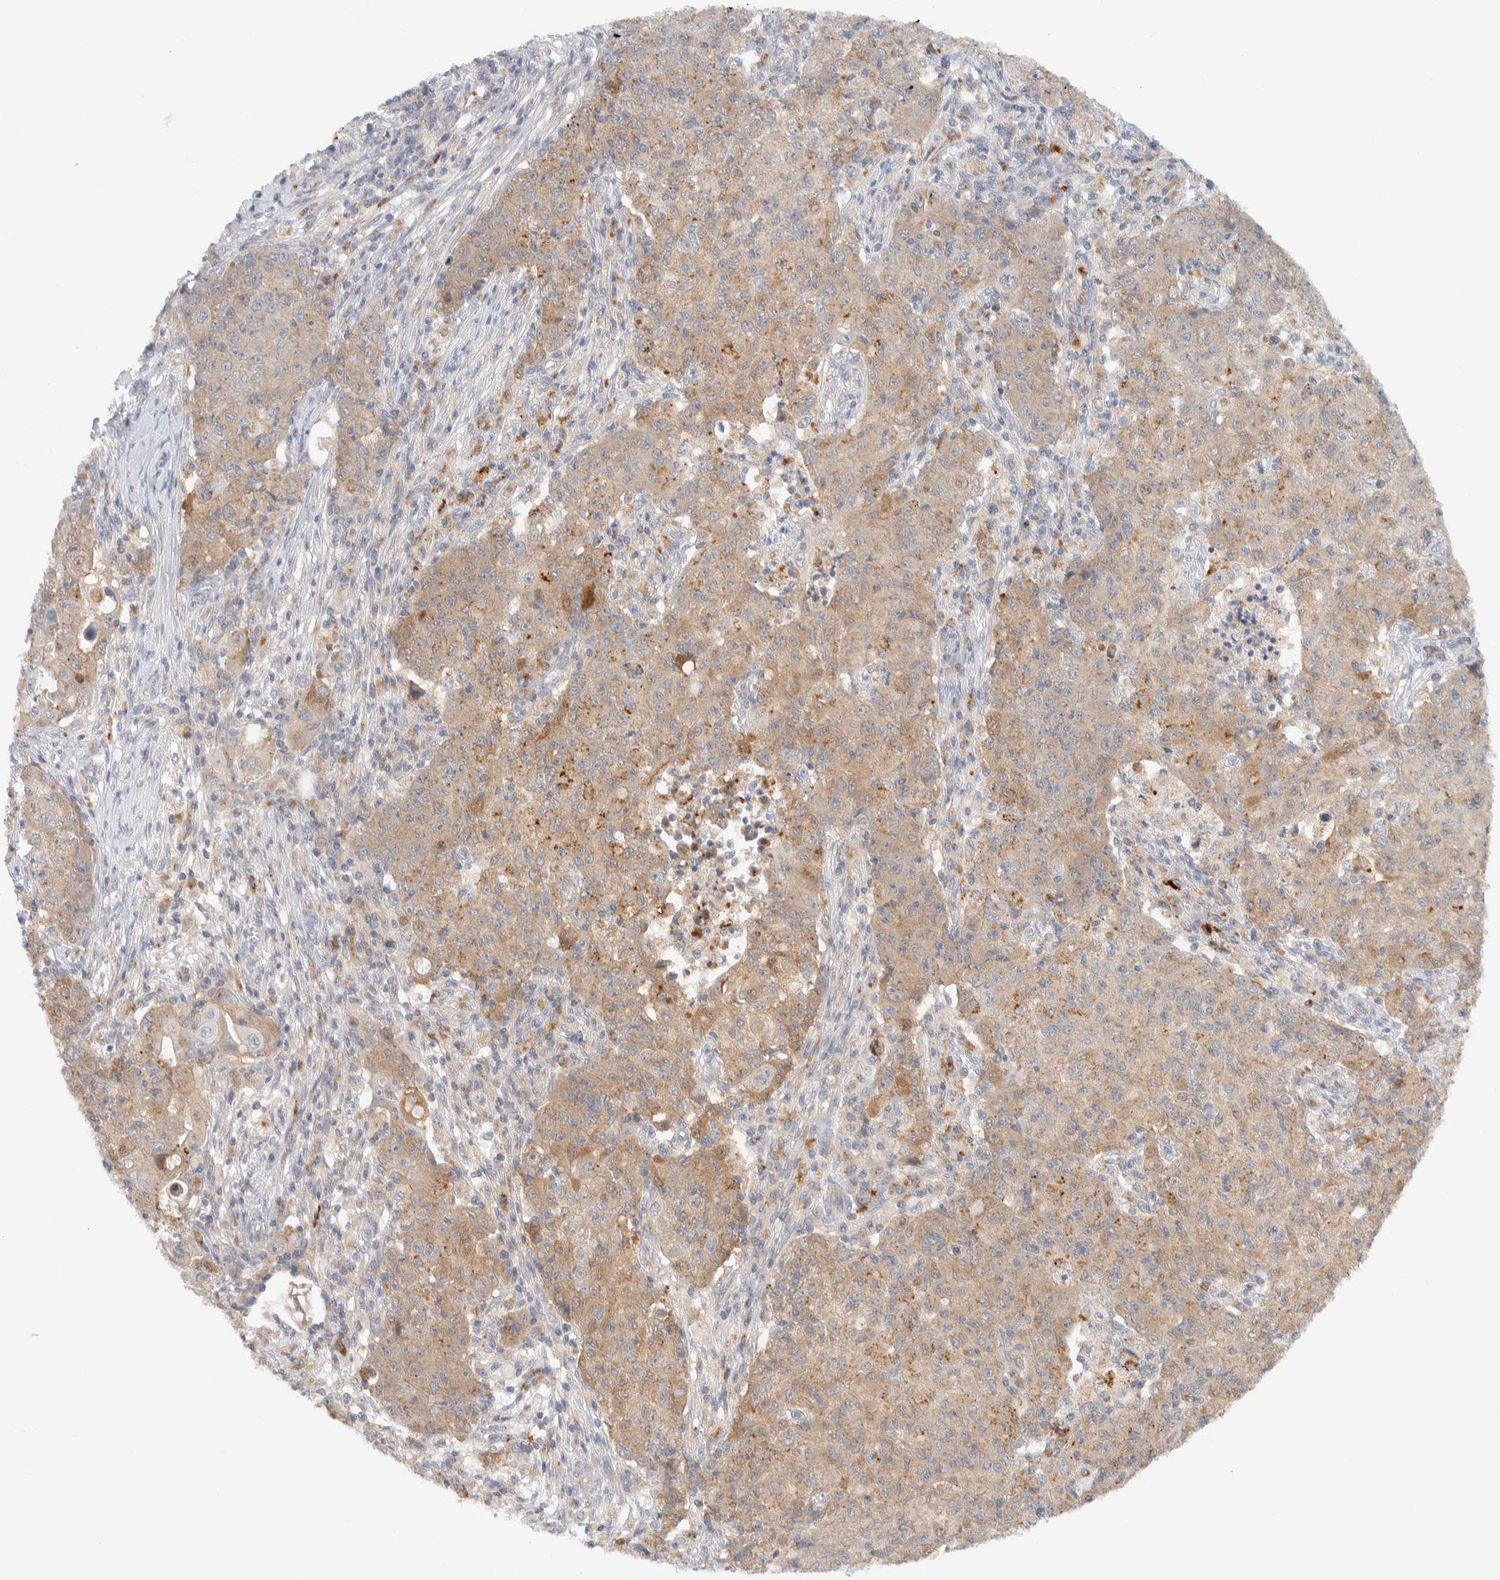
{"staining": {"intensity": "weak", "quantity": ">75%", "location": "cytoplasmic/membranous"}, "tissue": "ovarian cancer", "cell_type": "Tumor cells", "image_type": "cancer", "snomed": [{"axis": "morphology", "description": "Carcinoma, endometroid"}, {"axis": "topography", "description": "Ovary"}], "caption": "The histopathology image reveals a brown stain indicating the presence of a protein in the cytoplasmic/membranous of tumor cells in ovarian cancer (endometroid carcinoma). (DAB (3,3'-diaminobenzidine) IHC, brown staining for protein, blue staining for nuclei).", "gene": "GCLM", "patient": {"sex": "female", "age": 42}}